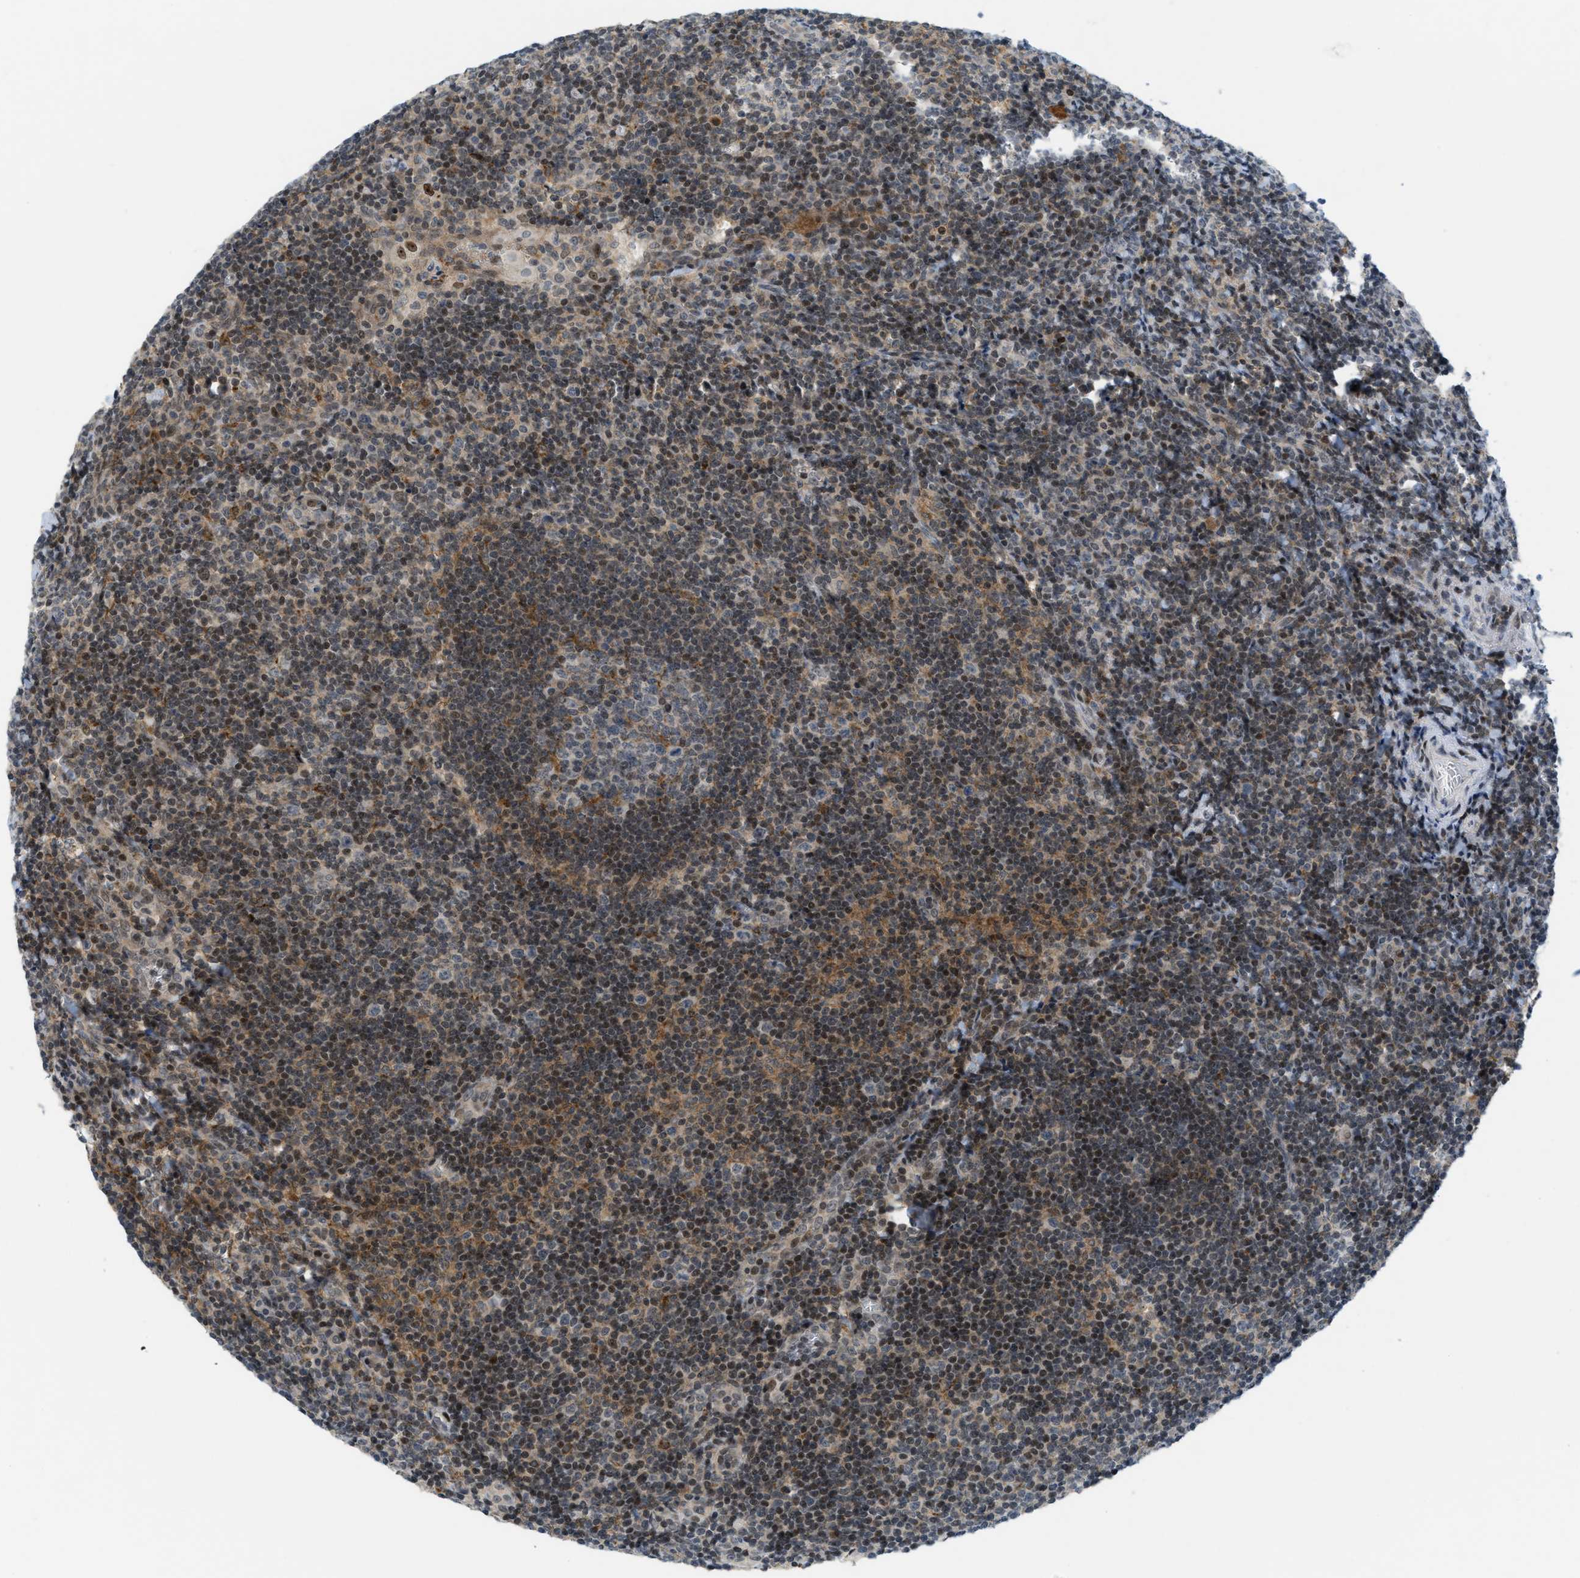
{"staining": {"intensity": "moderate", "quantity": "25%-75%", "location": "cytoplasmic/membranous"}, "tissue": "tonsil", "cell_type": "Germinal center cells", "image_type": "normal", "snomed": [{"axis": "morphology", "description": "Normal tissue, NOS"}, {"axis": "topography", "description": "Tonsil"}], "caption": "Protein staining by immunohistochemistry demonstrates moderate cytoplasmic/membranous positivity in about 25%-75% of germinal center cells in unremarkable tonsil.", "gene": "ING1", "patient": {"sex": "male", "age": 37}}